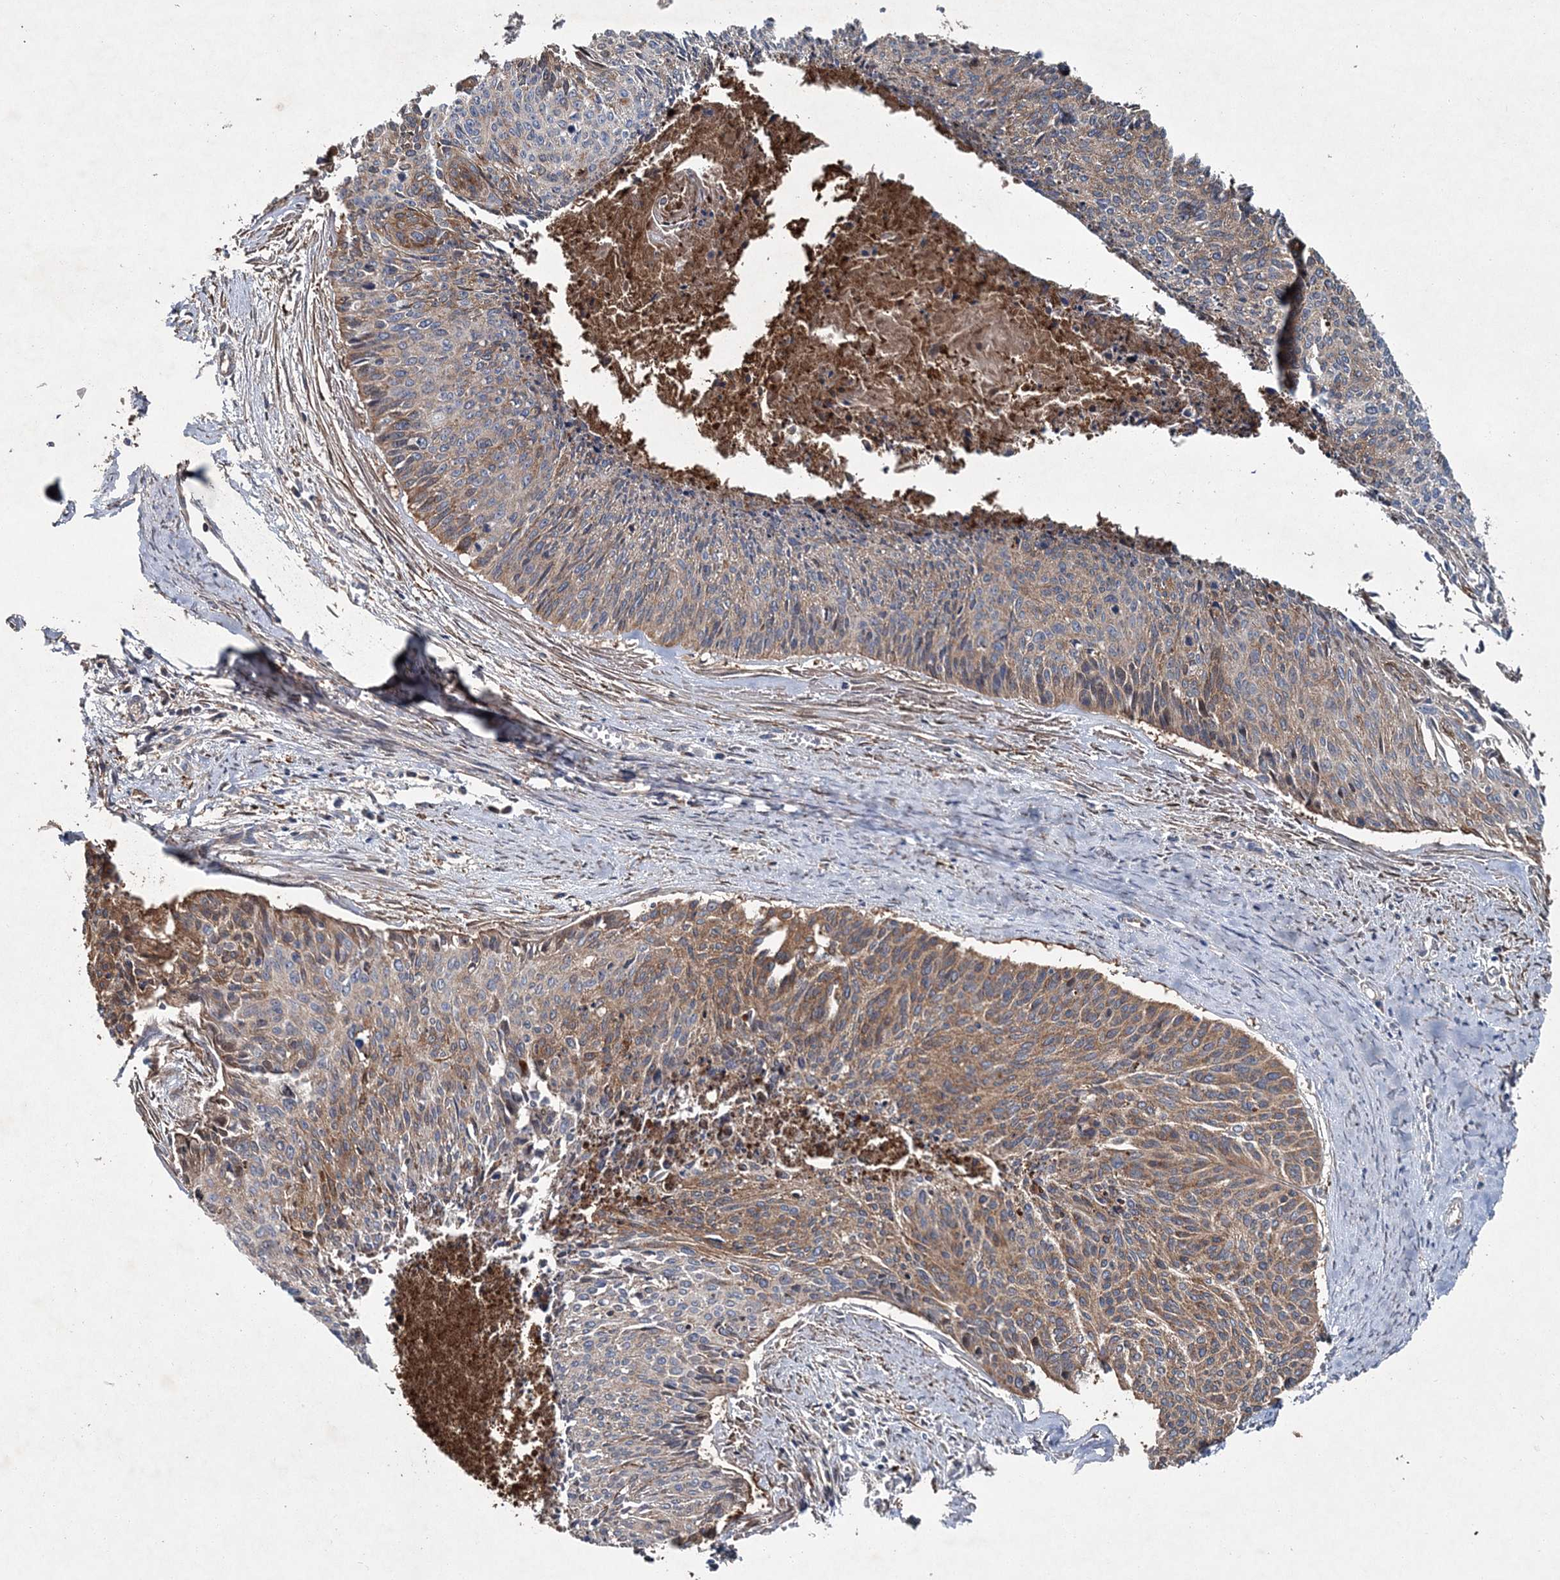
{"staining": {"intensity": "moderate", "quantity": "25%-75%", "location": "cytoplasmic/membranous"}, "tissue": "cervical cancer", "cell_type": "Tumor cells", "image_type": "cancer", "snomed": [{"axis": "morphology", "description": "Squamous cell carcinoma, NOS"}, {"axis": "topography", "description": "Cervix"}], "caption": "This is an image of immunohistochemistry staining of squamous cell carcinoma (cervical), which shows moderate staining in the cytoplasmic/membranous of tumor cells.", "gene": "SPOPL", "patient": {"sex": "female", "age": 55}}